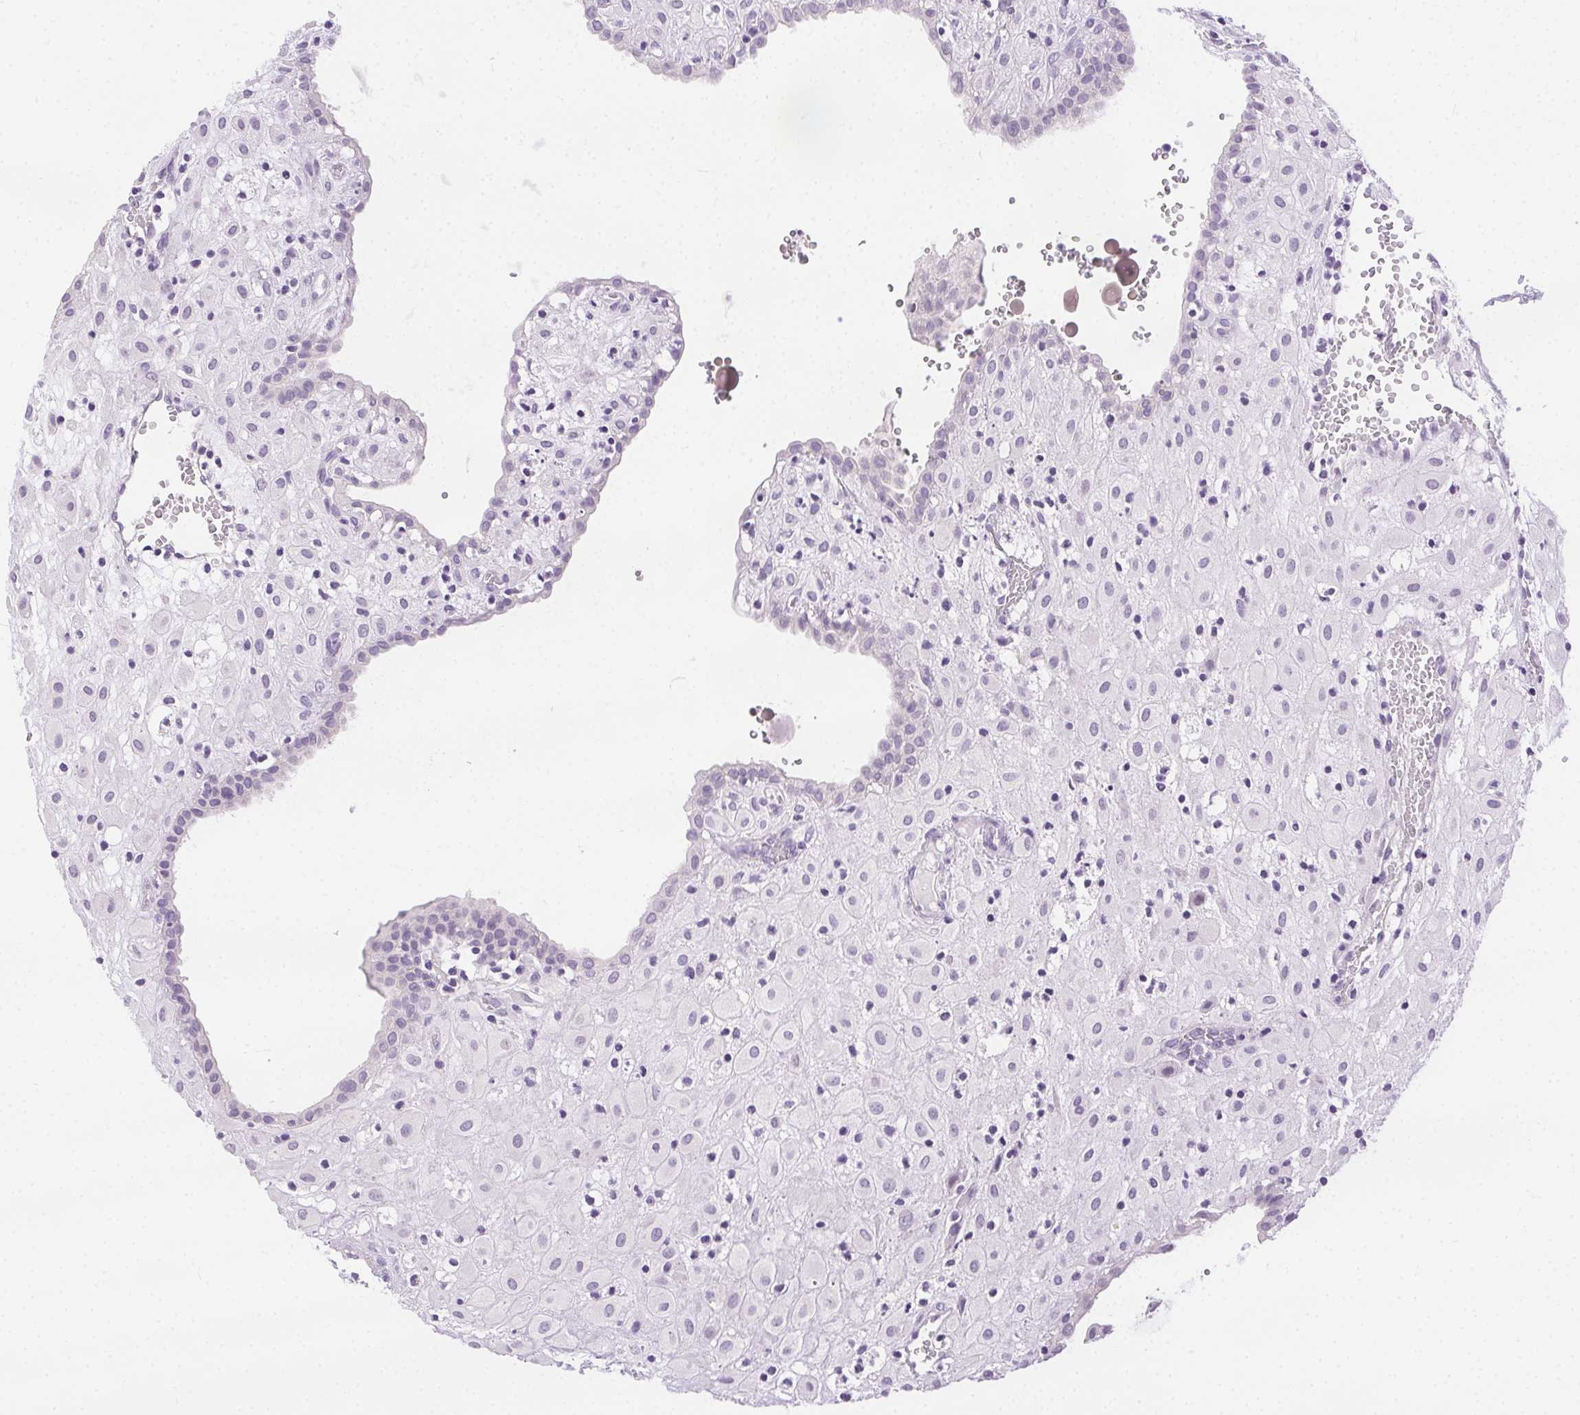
{"staining": {"intensity": "negative", "quantity": "none", "location": "none"}, "tissue": "placenta", "cell_type": "Decidual cells", "image_type": "normal", "snomed": [{"axis": "morphology", "description": "Normal tissue, NOS"}, {"axis": "topography", "description": "Placenta"}], "caption": "High magnification brightfield microscopy of unremarkable placenta stained with DAB (brown) and counterstained with hematoxylin (blue): decidual cells show no significant positivity. (DAB (3,3'-diaminobenzidine) immunohistochemistry (IHC), high magnification).", "gene": "C20orf85", "patient": {"sex": "female", "age": 24}}